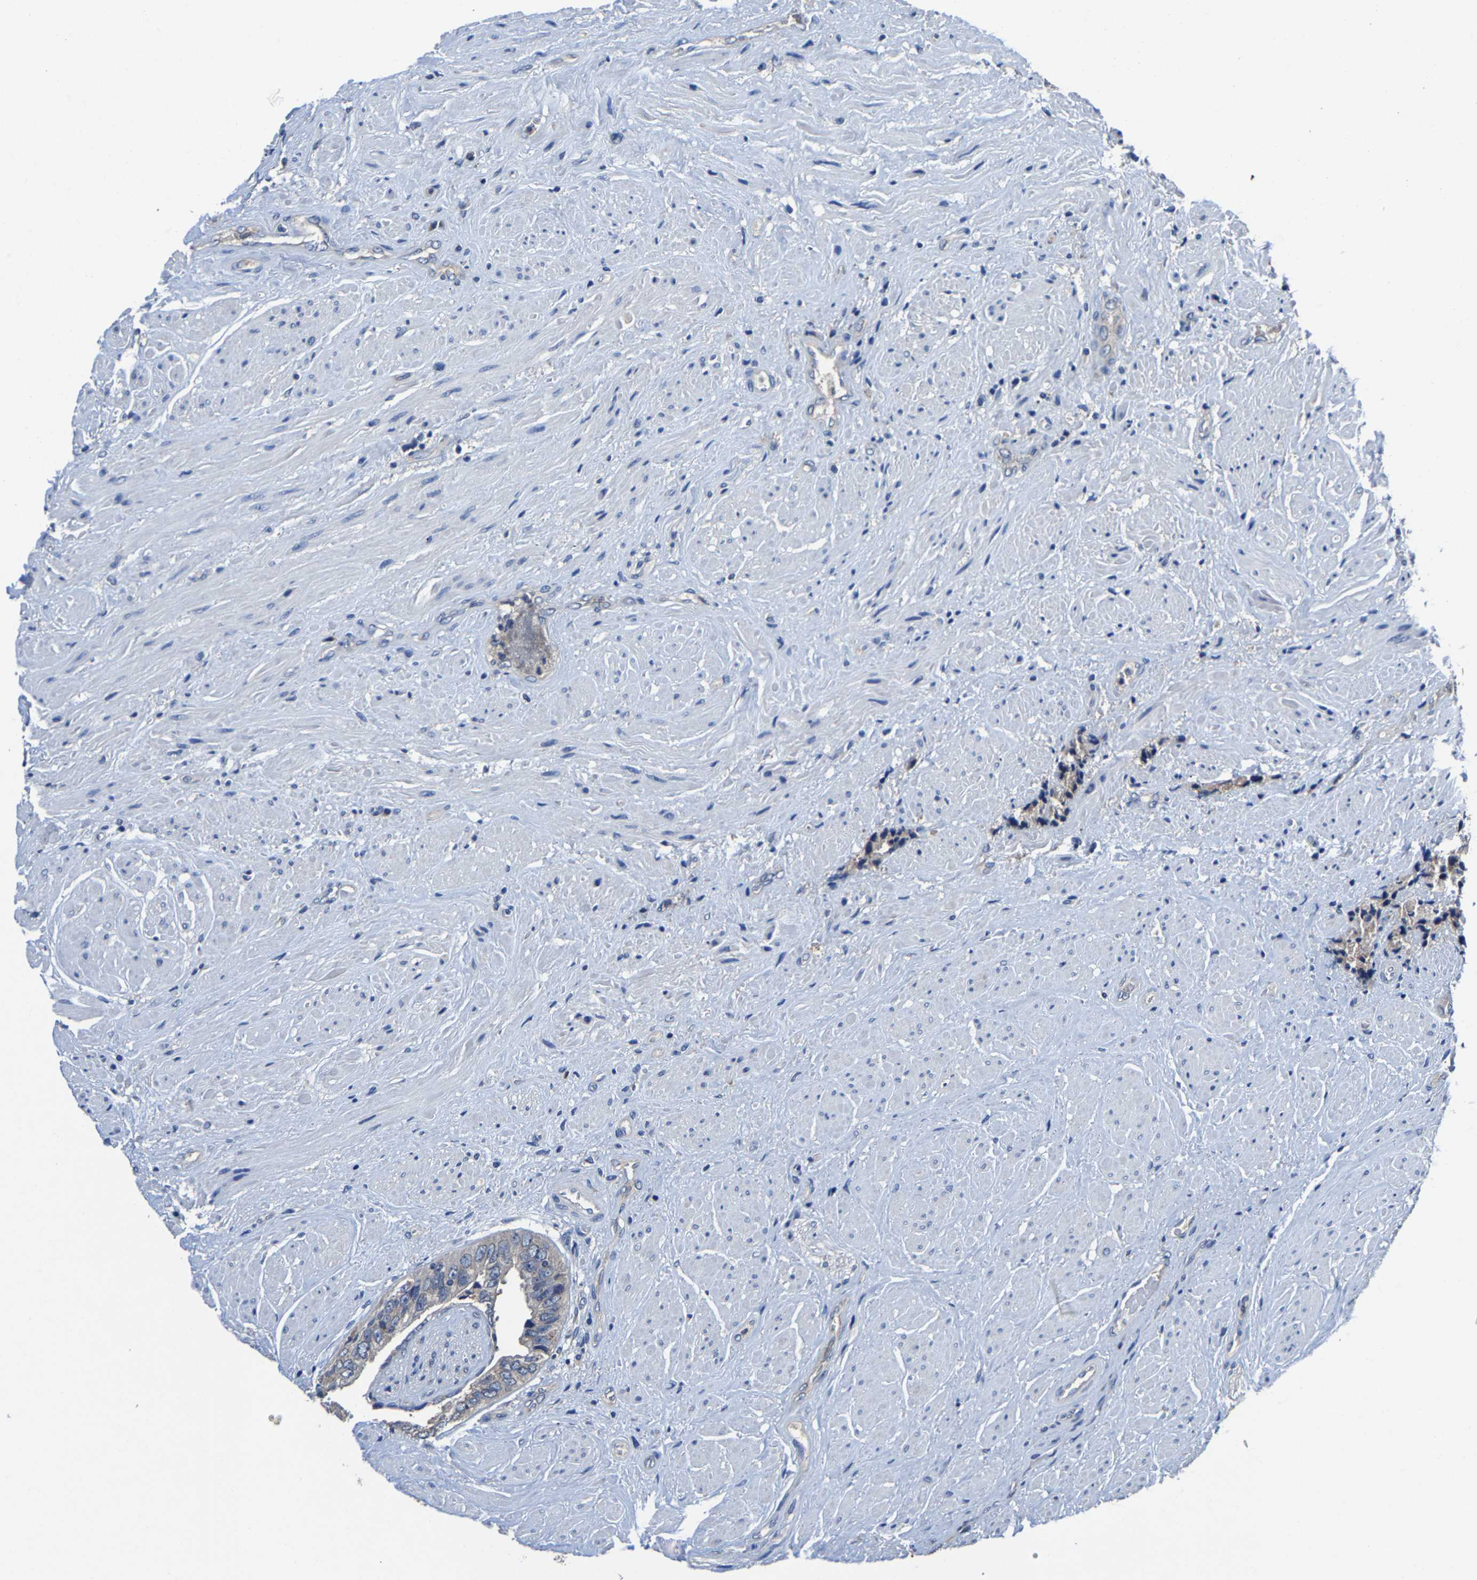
{"staining": {"intensity": "negative", "quantity": "none", "location": "none"}, "tissue": "prostate cancer", "cell_type": "Tumor cells", "image_type": "cancer", "snomed": [{"axis": "morphology", "description": "Adenocarcinoma, High grade"}, {"axis": "topography", "description": "Prostate"}], "caption": "A high-resolution photomicrograph shows immunohistochemistry (IHC) staining of prostate high-grade adenocarcinoma, which exhibits no significant staining in tumor cells.", "gene": "EBAG9", "patient": {"sex": "male", "age": 61}}